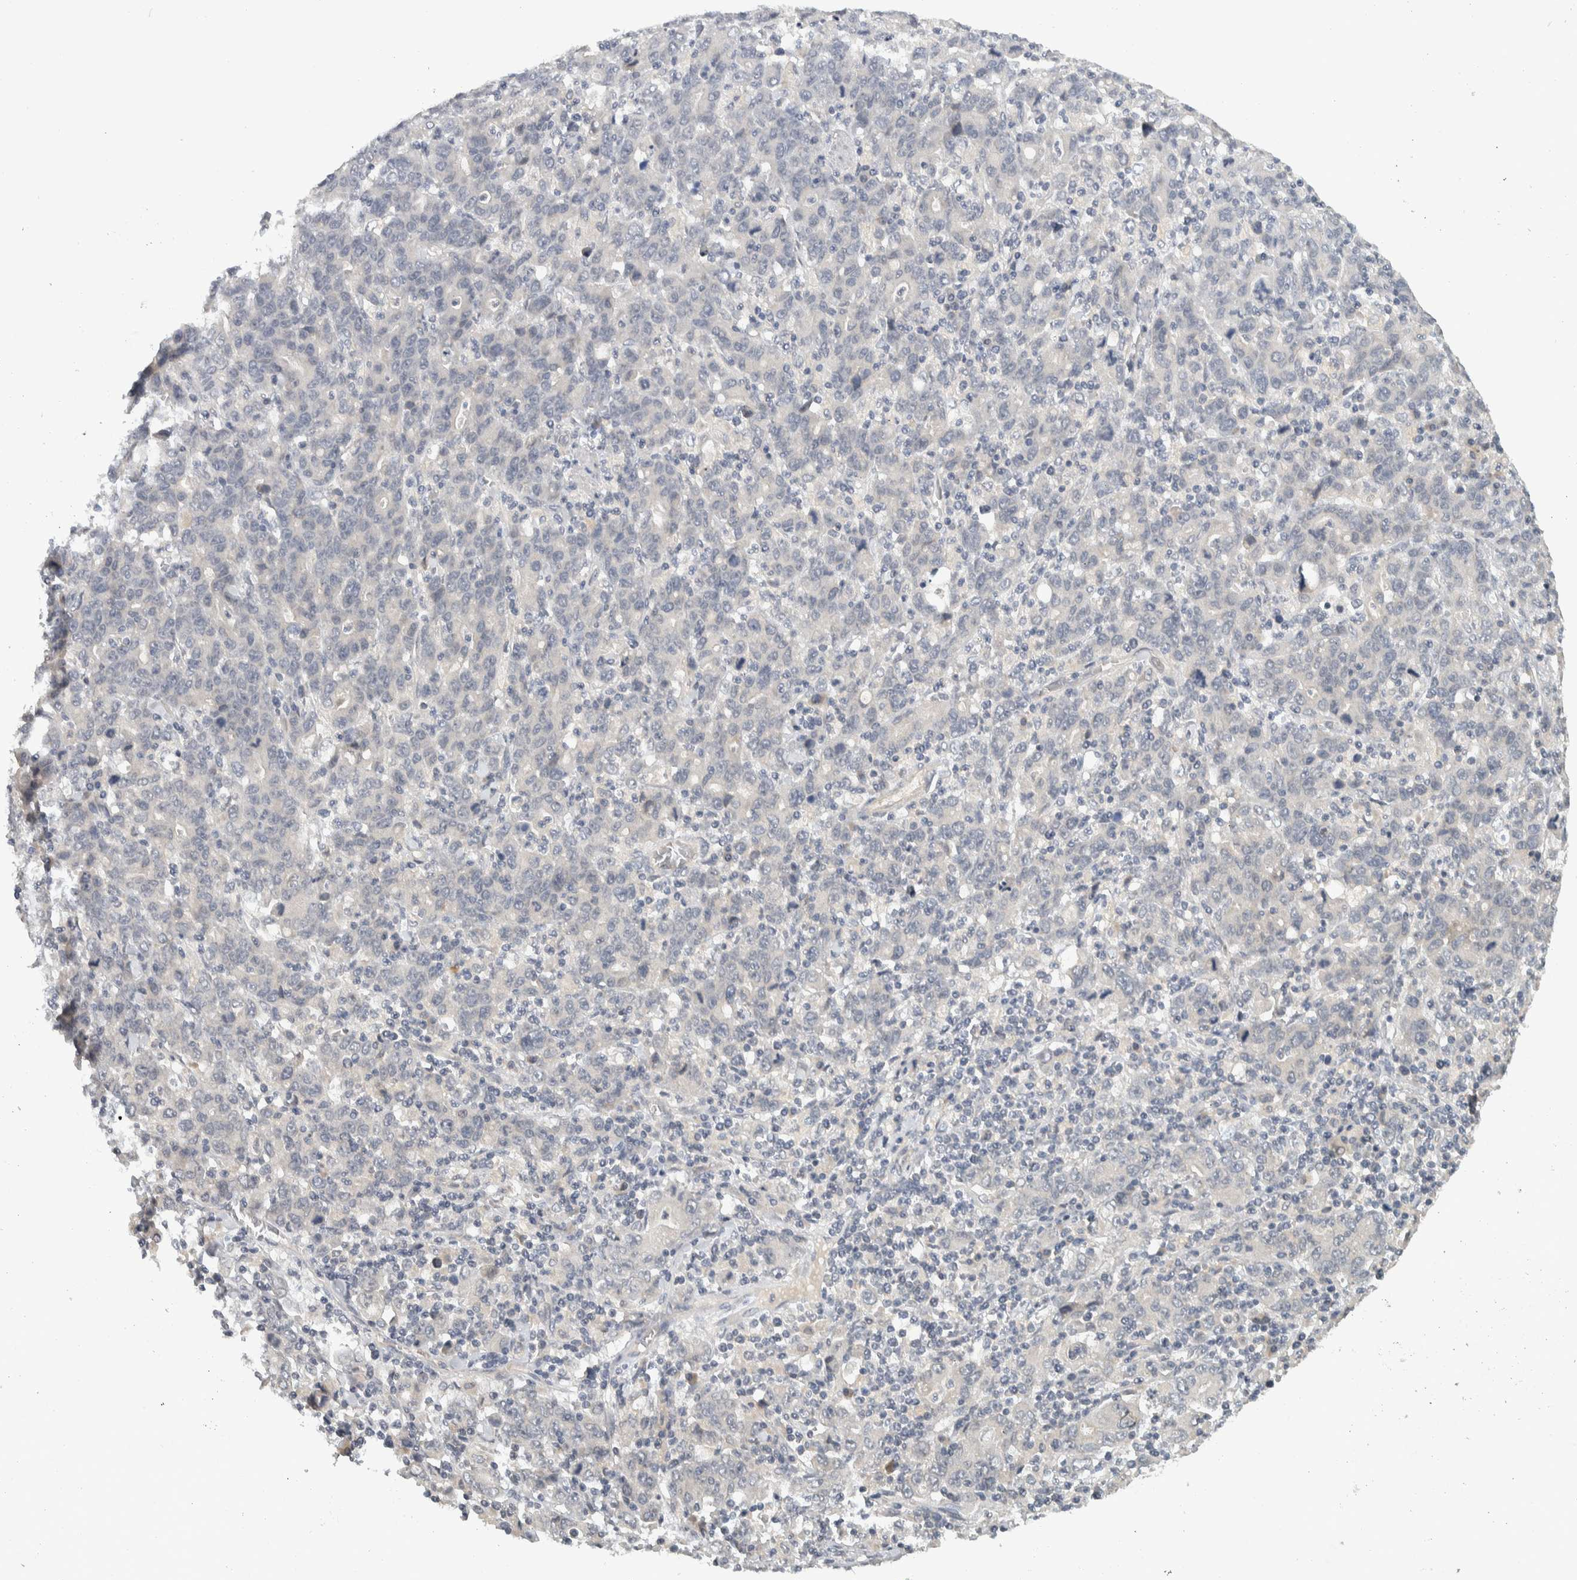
{"staining": {"intensity": "negative", "quantity": "none", "location": "none"}, "tissue": "stomach cancer", "cell_type": "Tumor cells", "image_type": "cancer", "snomed": [{"axis": "morphology", "description": "Adenocarcinoma, NOS"}, {"axis": "topography", "description": "Stomach, upper"}], "caption": "The IHC photomicrograph has no significant expression in tumor cells of stomach cancer tissue. (DAB immunohistochemistry with hematoxylin counter stain).", "gene": "AFP", "patient": {"sex": "male", "age": 69}}